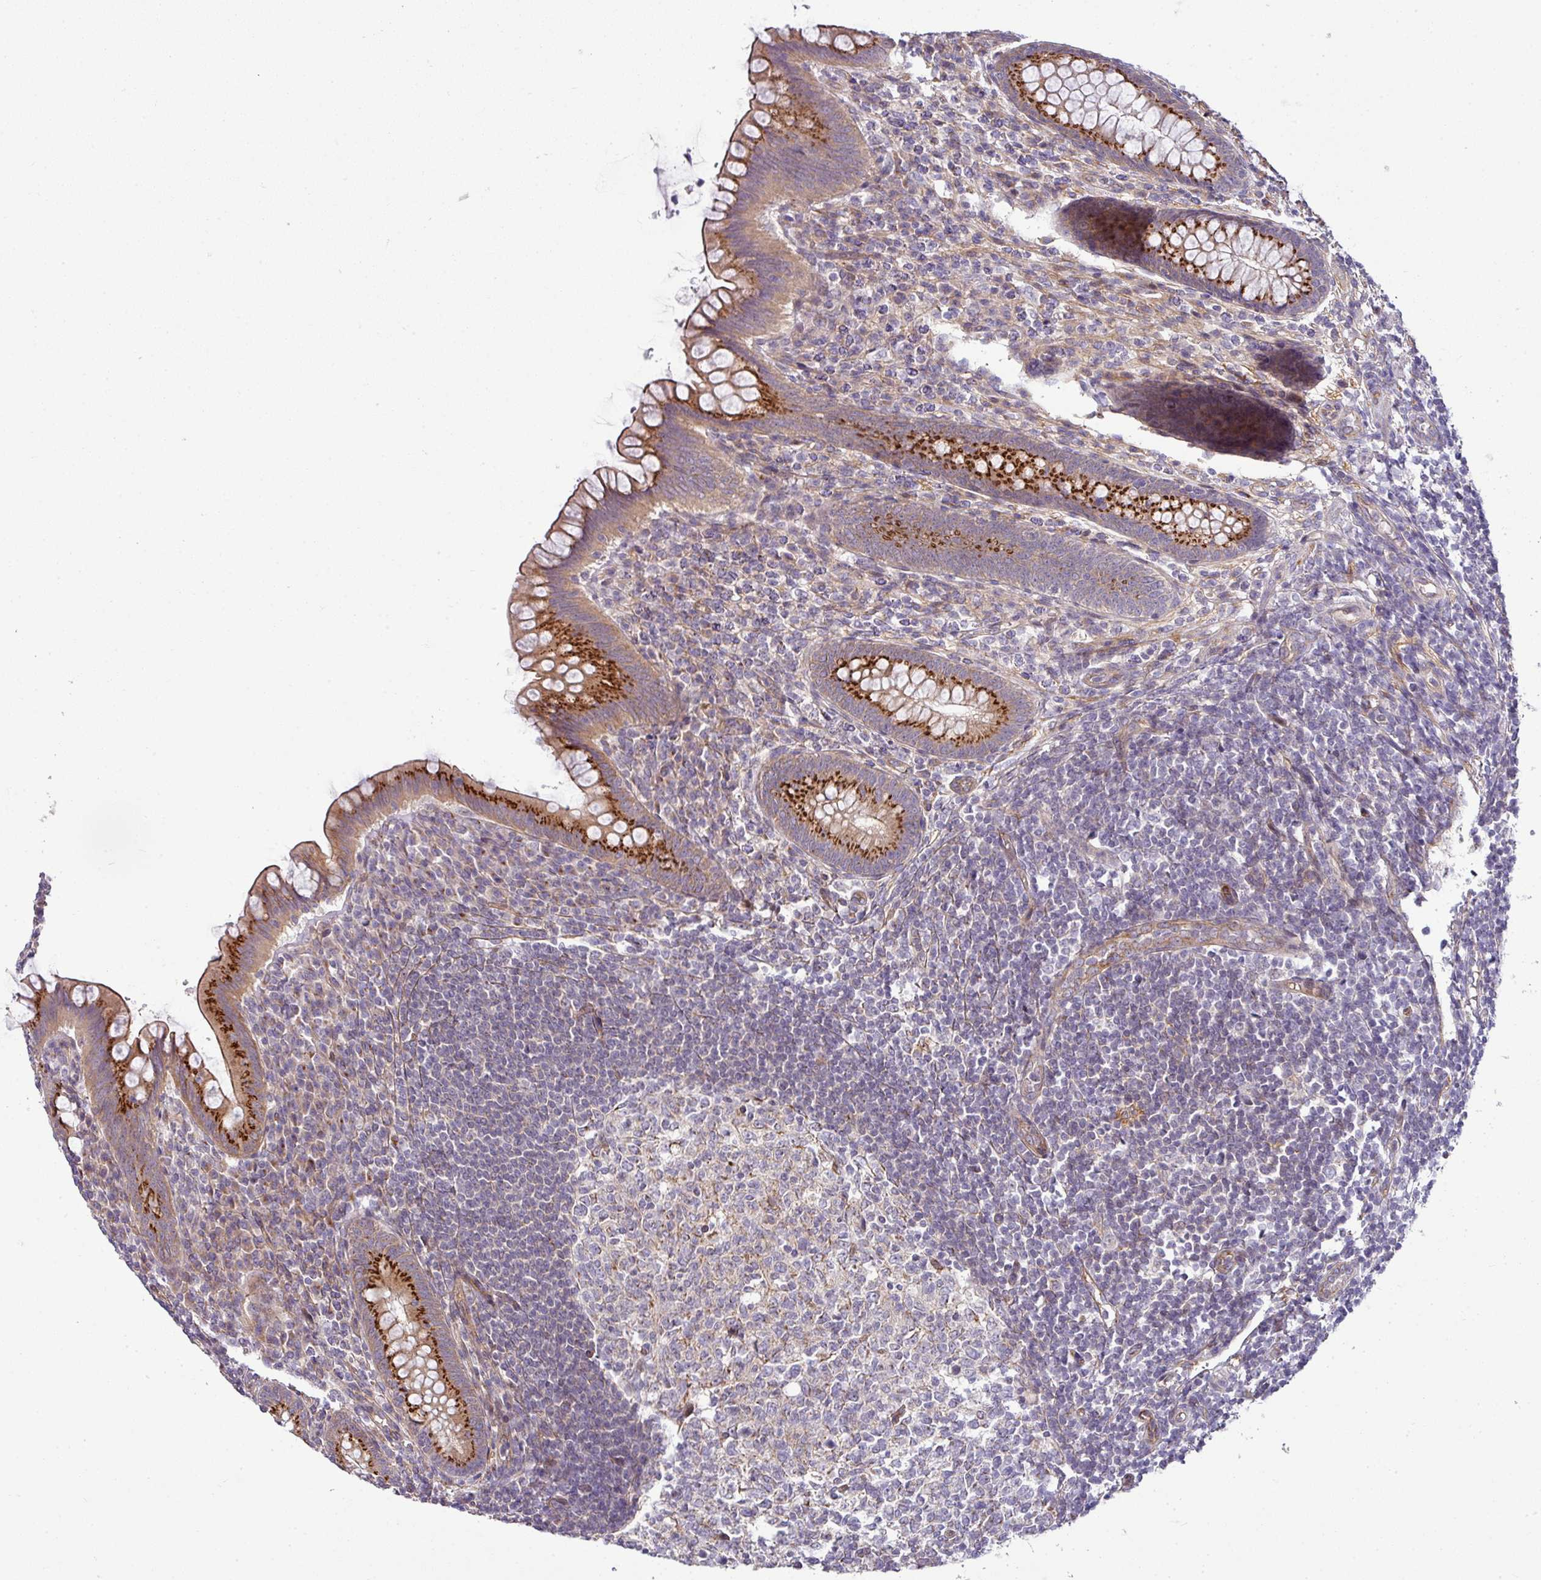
{"staining": {"intensity": "strong", "quantity": ">75%", "location": "cytoplasmic/membranous"}, "tissue": "appendix", "cell_type": "Glandular cells", "image_type": "normal", "snomed": [{"axis": "morphology", "description": "Normal tissue, NOS"}, {"axis": "topography", "description": "Appendix"}], "caption": "The photomicrograph demonstrates staining of benign appendix, revealing strong cytoplasmic/membranous protein positivity (brown color) within glandular cells. The staining is performed using DAB brown chromogen to label protein expression. The nuclei are counter-stained blue using hematoxylin.", "gene": "TIMMDC1", "patient": {"sex": "female", "age": 33}}